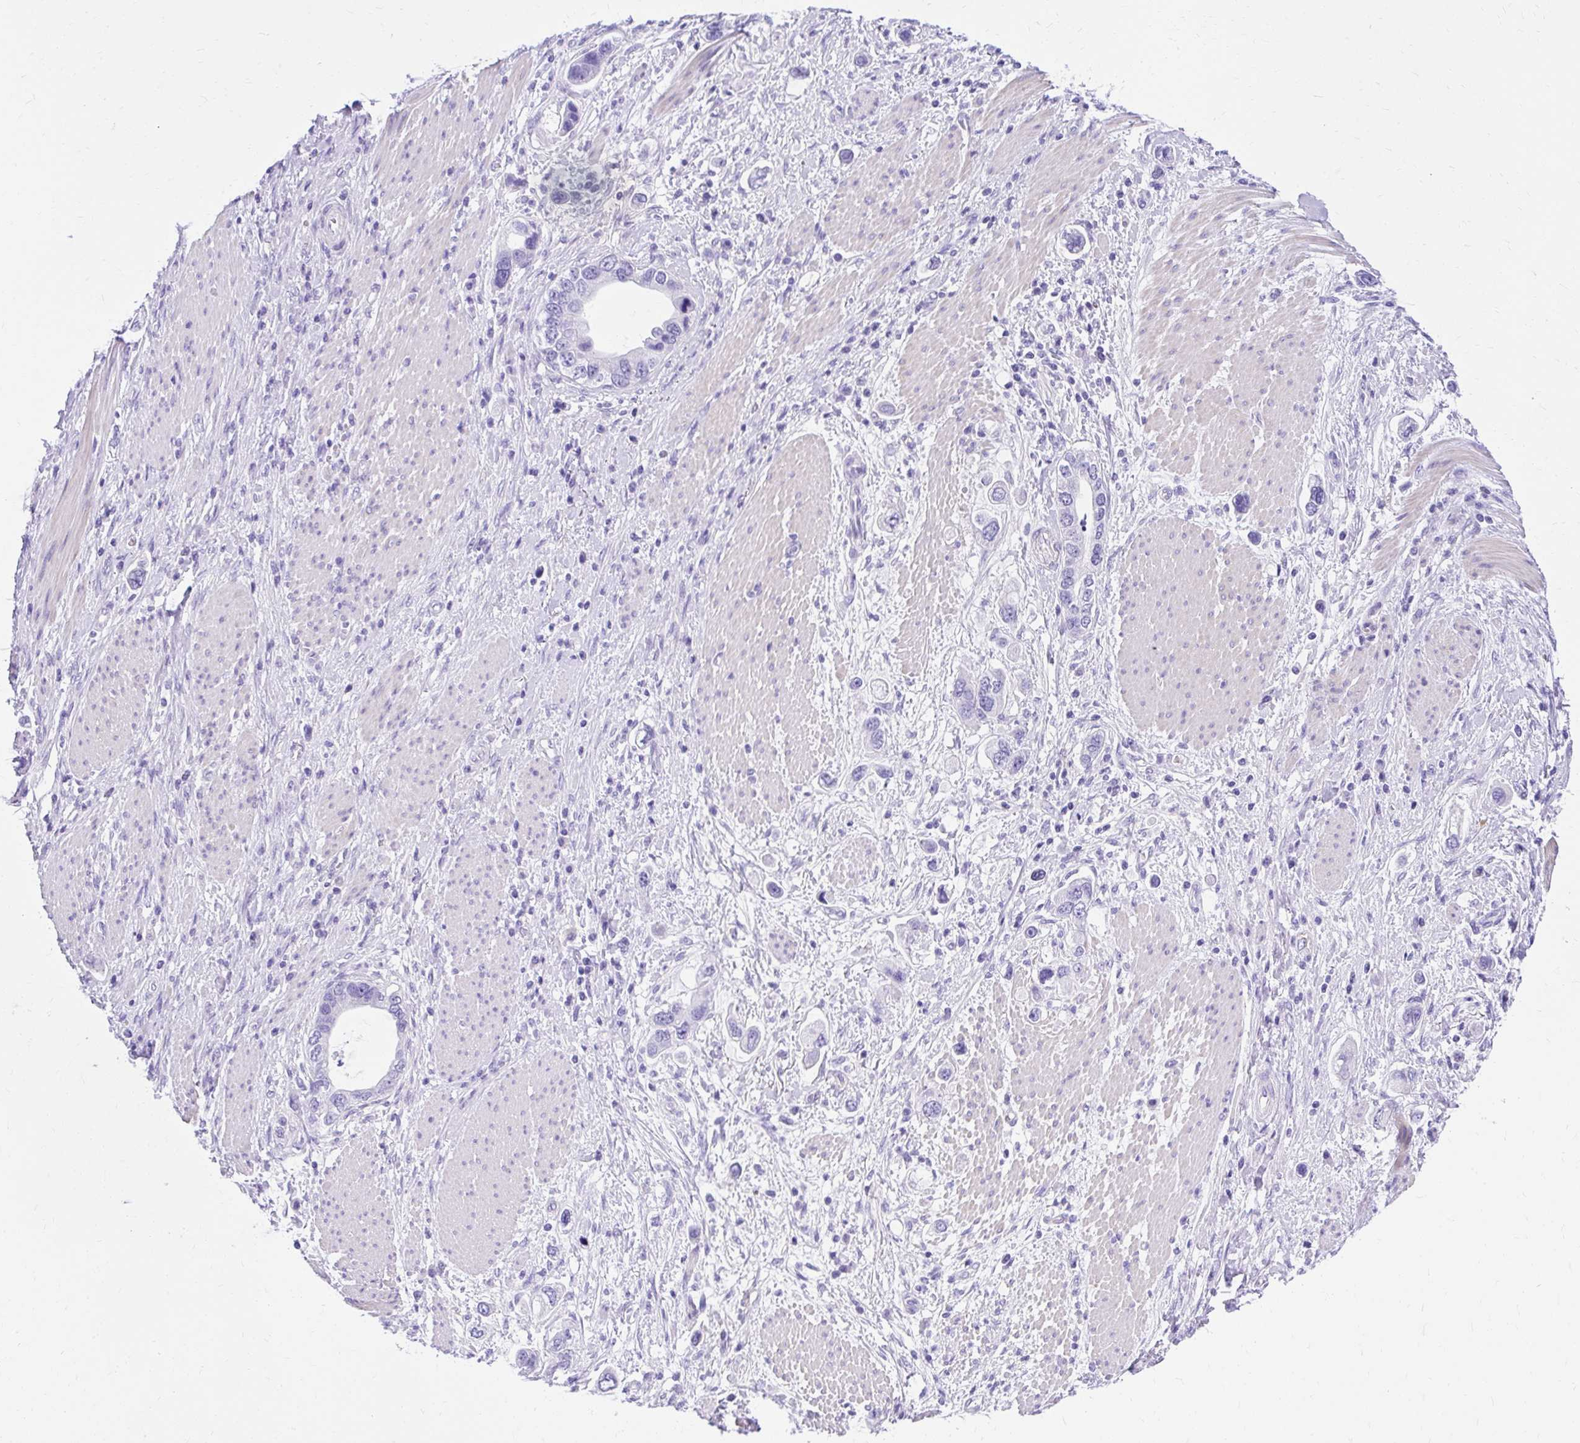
{"staining": {"intensity": "negative", "quantity": "none", "location": "none"}, "tissue": "stomach cancer", "cell_type": "Tumor cells", "image_type": "cancer", "snomed": [{"axis": "morphology", "description": "Adenocarcinoma, NOS"}, {"axis": "topography", "description": "Stomach, lower"}], "caption": "Immunohistochemistry (IHC) histopathology image of stomach cancer stained for a protein (brown), which shows no positivity in tumor cells.", "gene": "PELI3", "patient": {"sex": "female", "age": 93}}